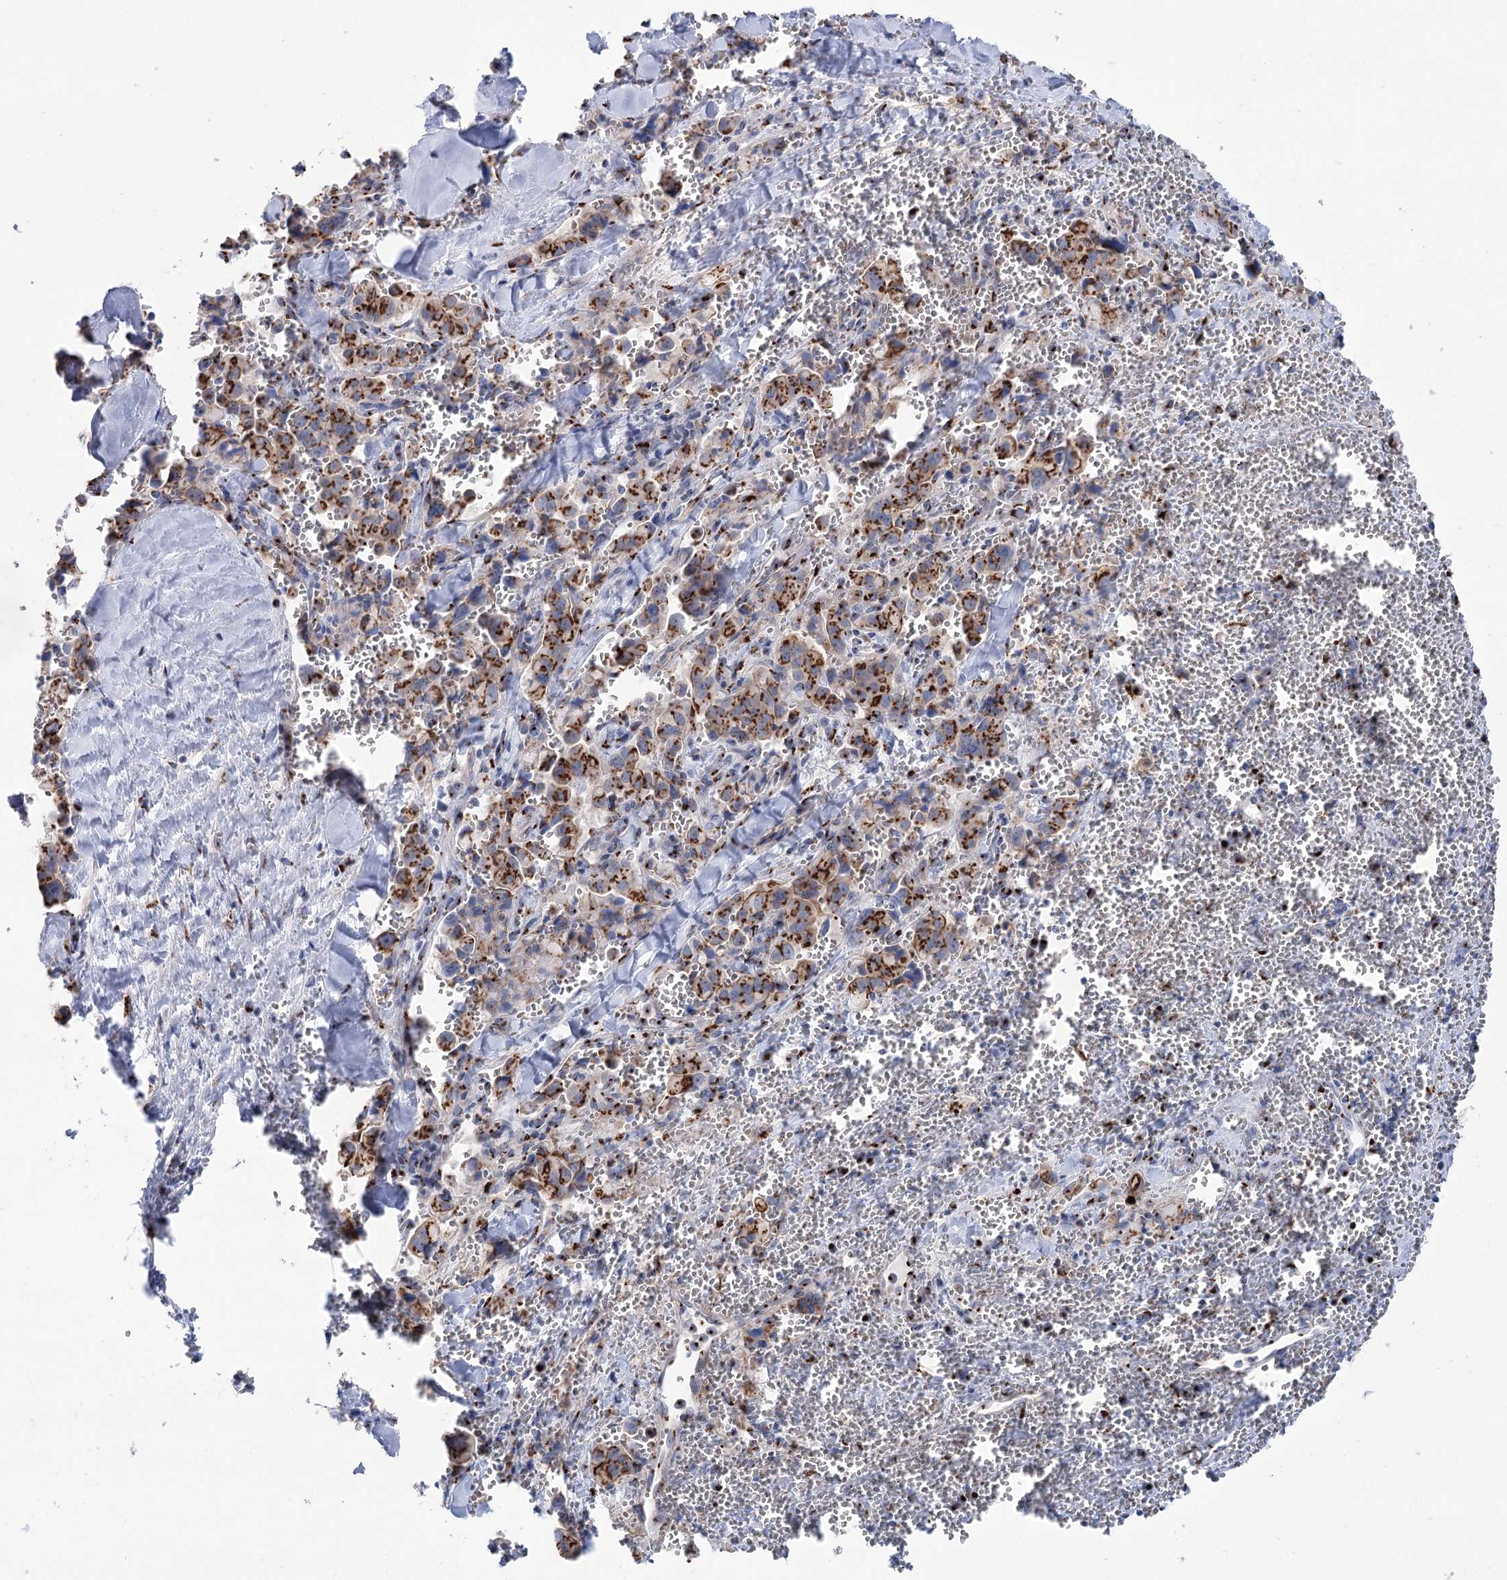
{"staining": {"intensity": "strong", "quantity": ">75%", "location": "cytoplasmic/membranous"}, "tissue": "pancreatic cancer", "cell_type": "Tumor cells", "image_type": "cancer", "snomed": [{"axis": "morphology", "description": "Adenocarcinoma, NOS"}, {"axis": "topography", "description": "Pancreas"}], "caption": "The micrograph displays a brown stain indicating the presence of a protein in the cytoplasmic/membranous of tumor cells in pancreatic cancer (adenocarcinoma).", "gene": "TMEM165", "patient": {"sex": "male", "age": 65}}